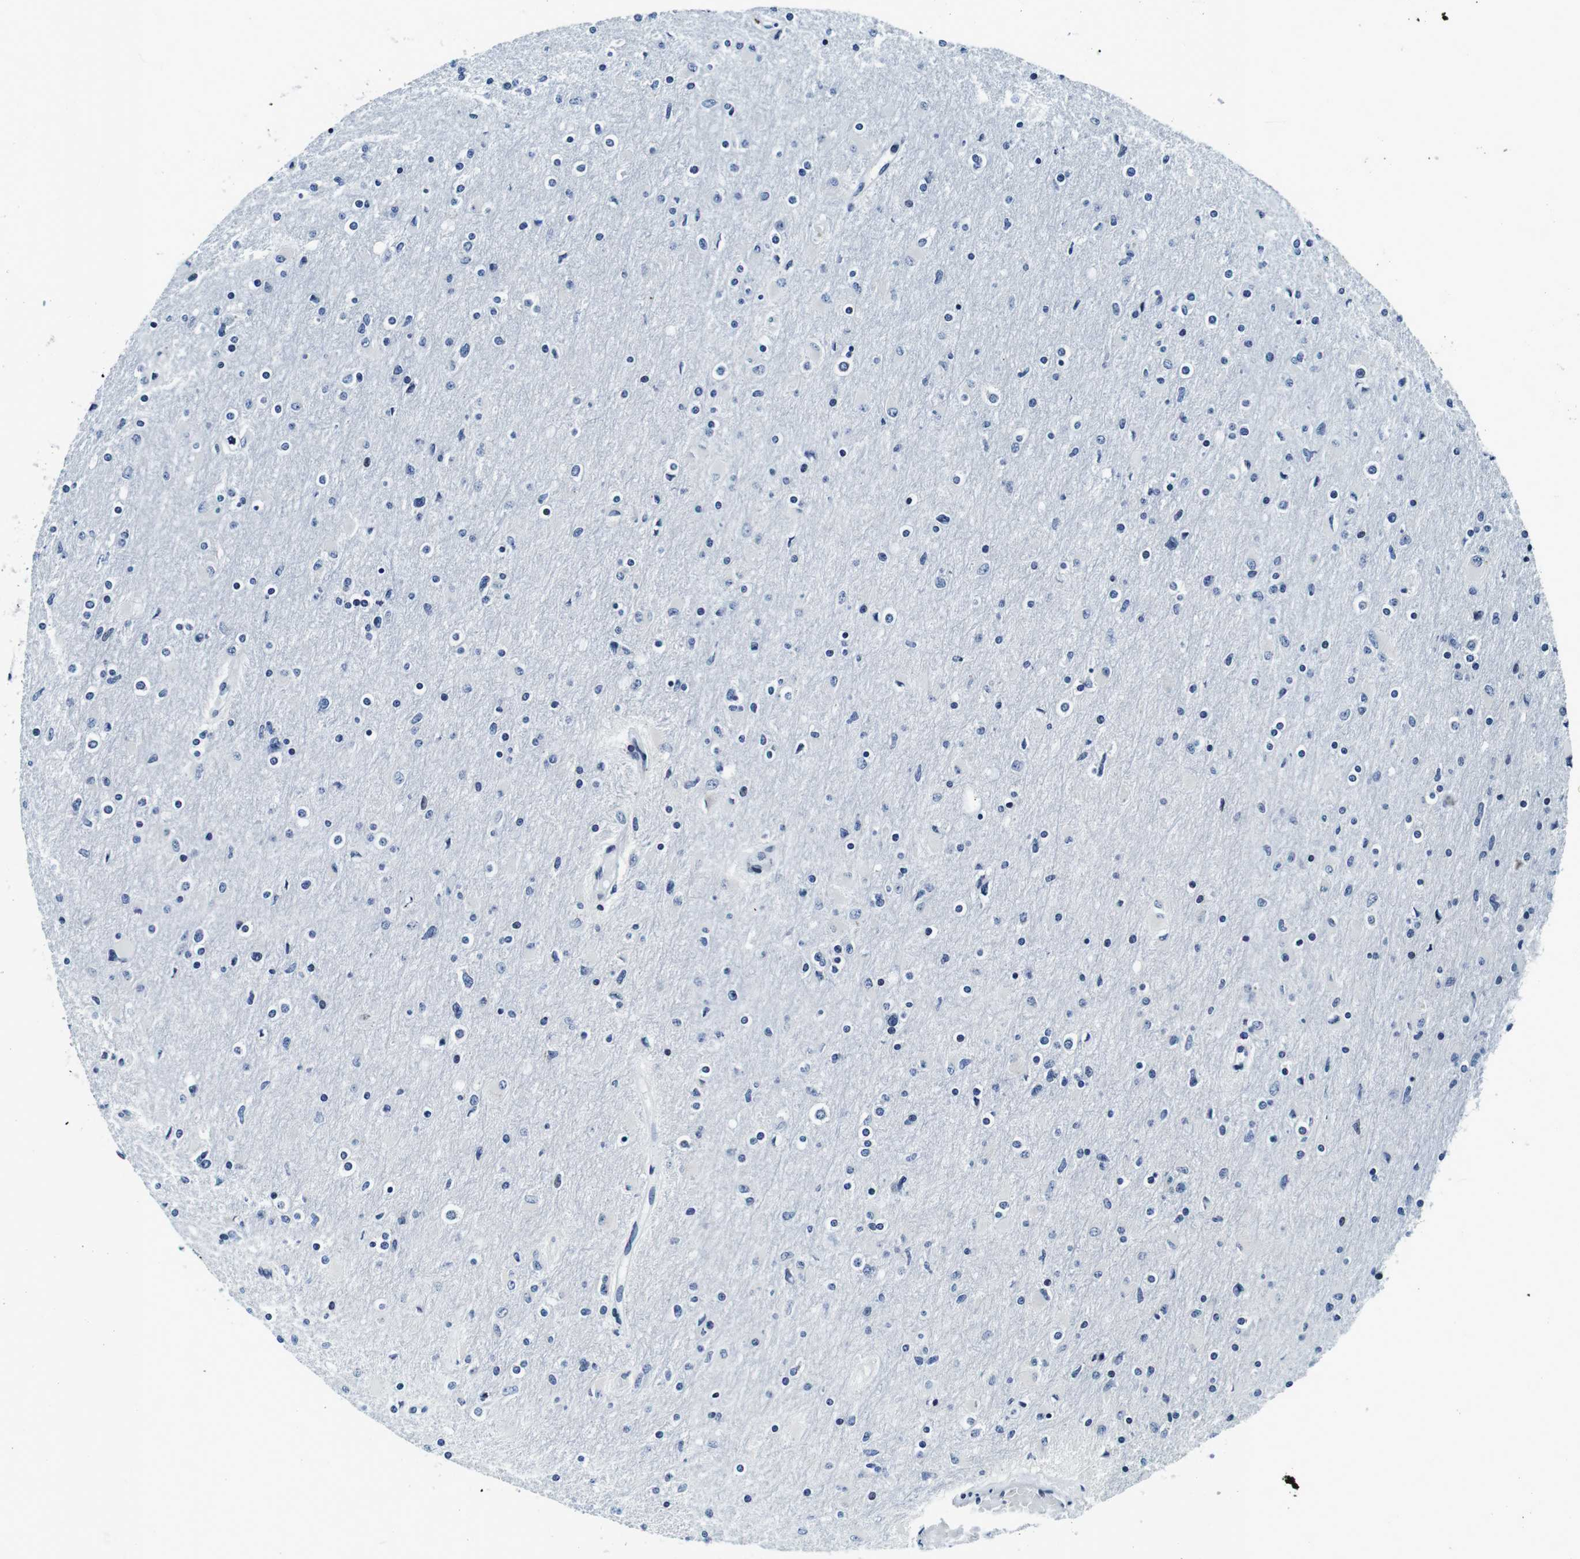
{"staining": {"intensity": "negative", "quantity": "none", "location": "none"}, "tissue": "glioma", "cell_type": "Tumor cells", "image_type": "cancer", "snomed": [{"axis": "morphology", "description": "Glioma, malignant, High grade"}, {"axis": "topography", "description": "Cerebral cortex"}], "caption": "A high-resolution micrograph shows immunohistochemistry staining of malignant glioma (high-grade), which demonstrates no significant staining in tumor cells.", "gene": "FAR2", "patient": {"sex": "female", "age": 36}}